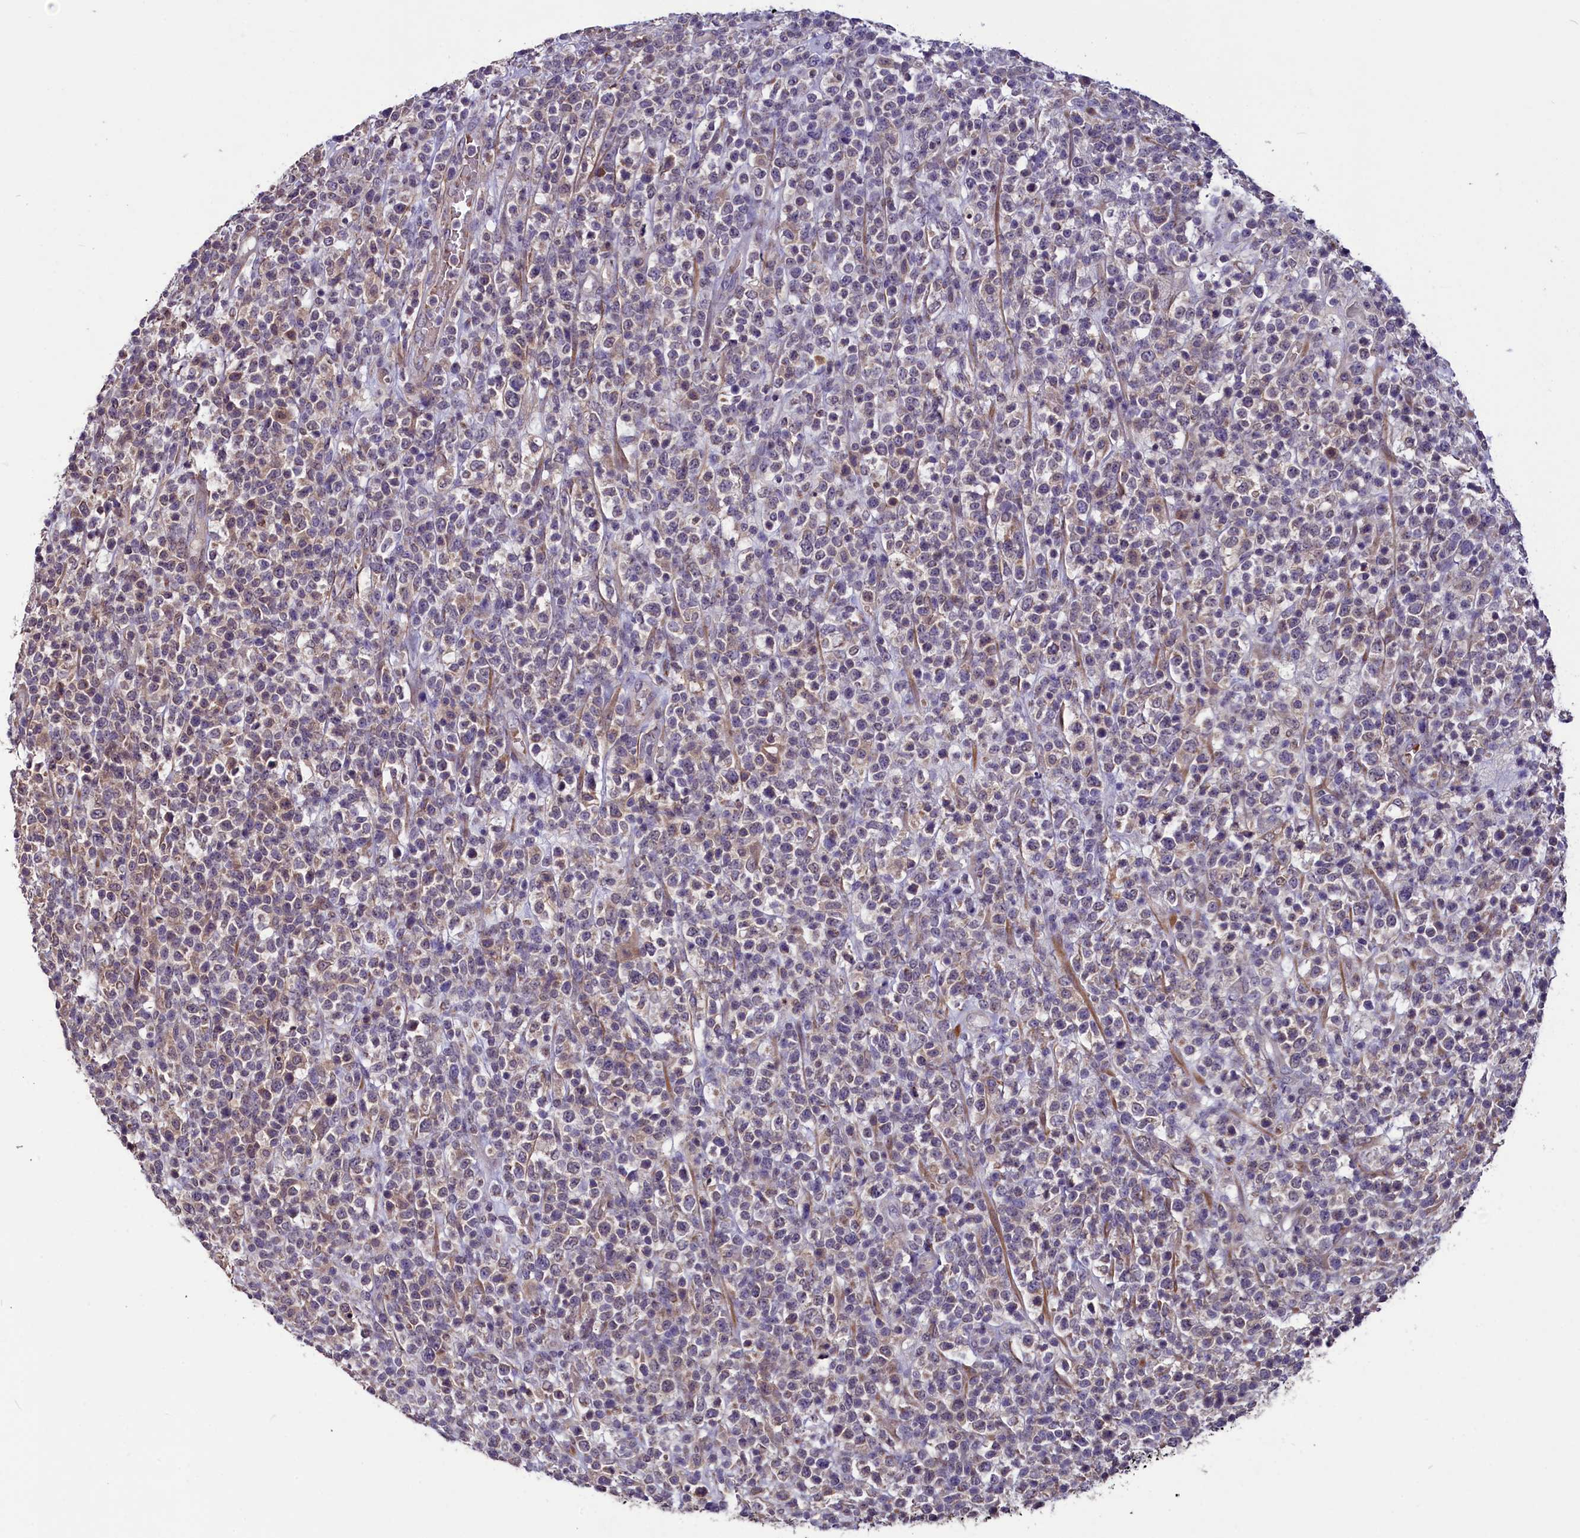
{"staining": {"intensity": "negative", "quantity": "none", "location": "none"}, "tissue": "lymphoma", "cell_type": "Tumor cells", "image_type": "cancer", "snomed": [{"axis": "morphology", "description": "Malignant lymphoma, non-Hodgkin's type, High grade"}, {"axis": "topography", "description": "Colon"}], "caption": "Tumor cells show no significant expression in high-grade malignant lymphoma, non-Hodgkin's type.", "gene": "SLC39A6", "patient": {"sex": "female", "age": 53}}